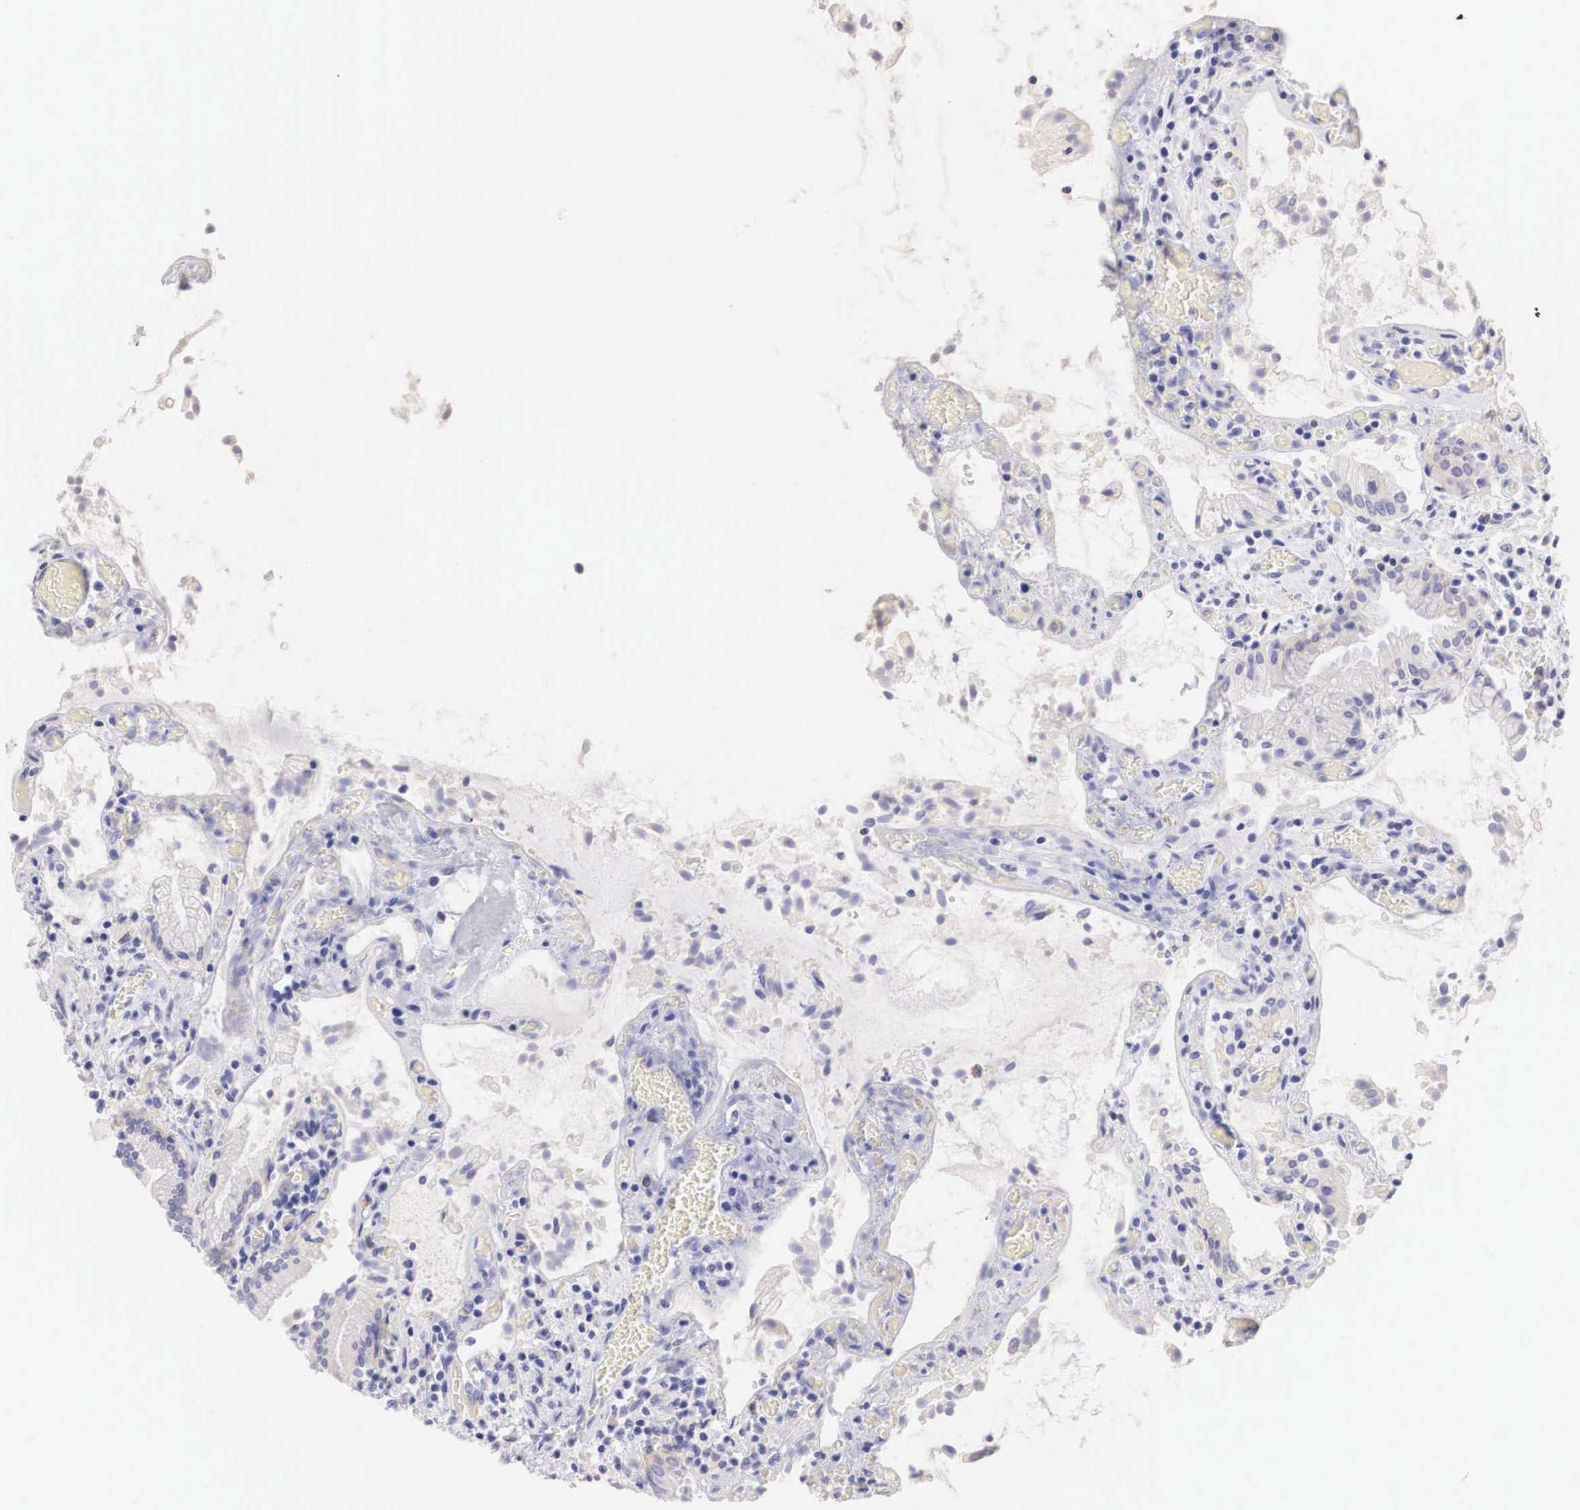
{"staining": {"intensity": "weak", "quantity": "25%-75%", "location": "cytoplasmic/membranous"}, "tissue": "gallbladder", "cell_type": "Glandular cells", "image_type": "normal", "snomed": [{"axis": "morphology", "description": "Normal tissue, NOS"}, {"axis": "topography", "description": "Gallbladder"}], "caption": "A photomicrograph of human gallbladder stained for a protein shows weak cytoplasmic/membranous brown staining in glandular cells. (brown staining indicates protein expression, while blue staining denotes nuclei).", "gene": "ERBB2", "patient": {"sex": "male", "age": 73}}